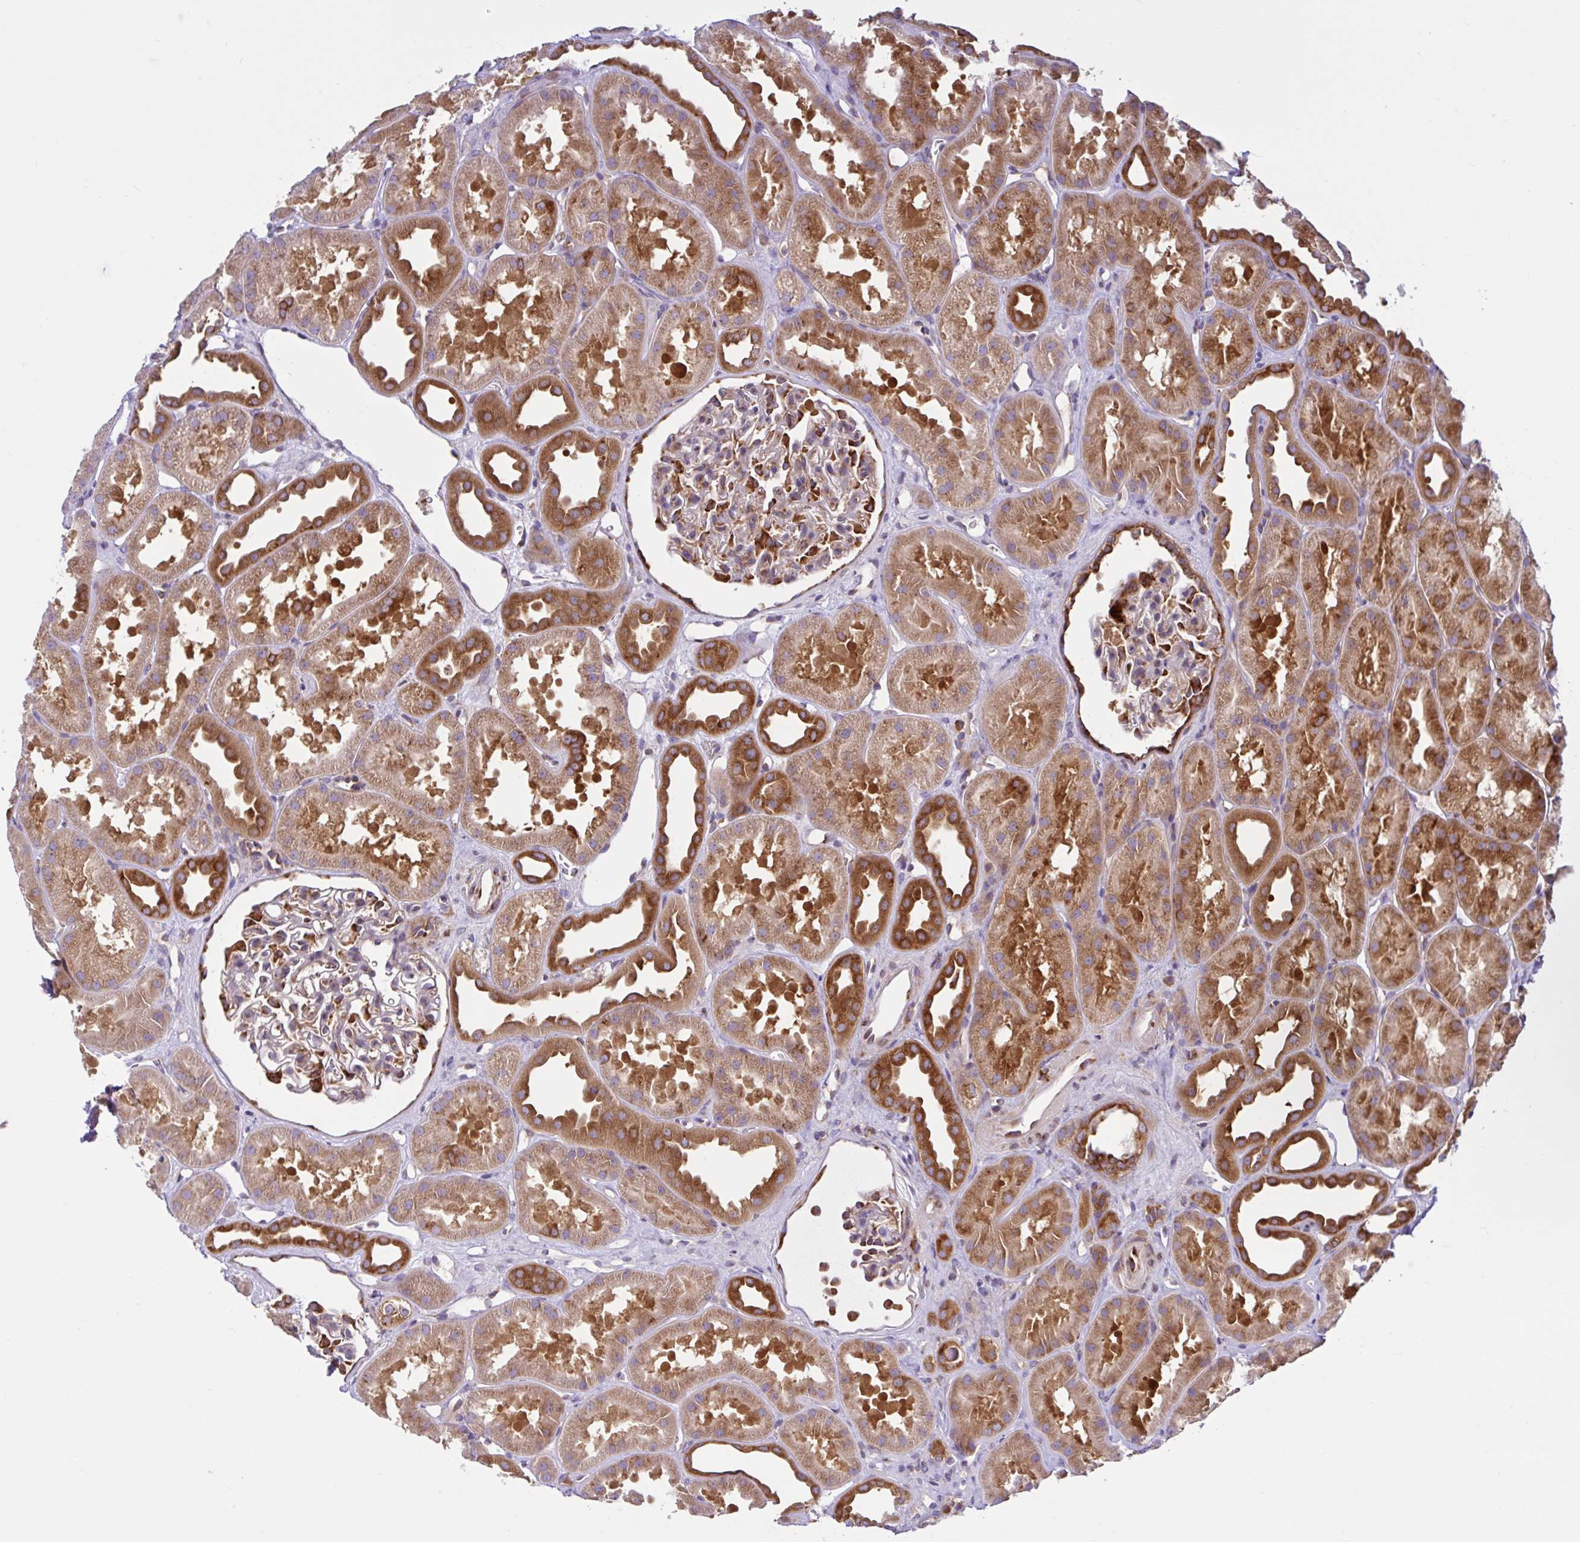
{"staining": {"intensity": "strong", "quantity": "<25%", "location": "cytoplasmic/membranous"}, "tissue": "kidney", "cell_type": "Cells in glomeruli", "image_type": "normal", "snomed": [{"axis": "morphology", "description": "Normal tissue, NOS"}, {"axis": "topography", "description": "Kidney"}], "caption": "A brown stain shows strong cytoplasmic/membranous expression of a protein in cells in glomeruli of unremarkable human kidney. (IHC, brightfield microscopy, high magnification).", "gene": "LARS1", "patient": {"sex": "male", "age": 61}}